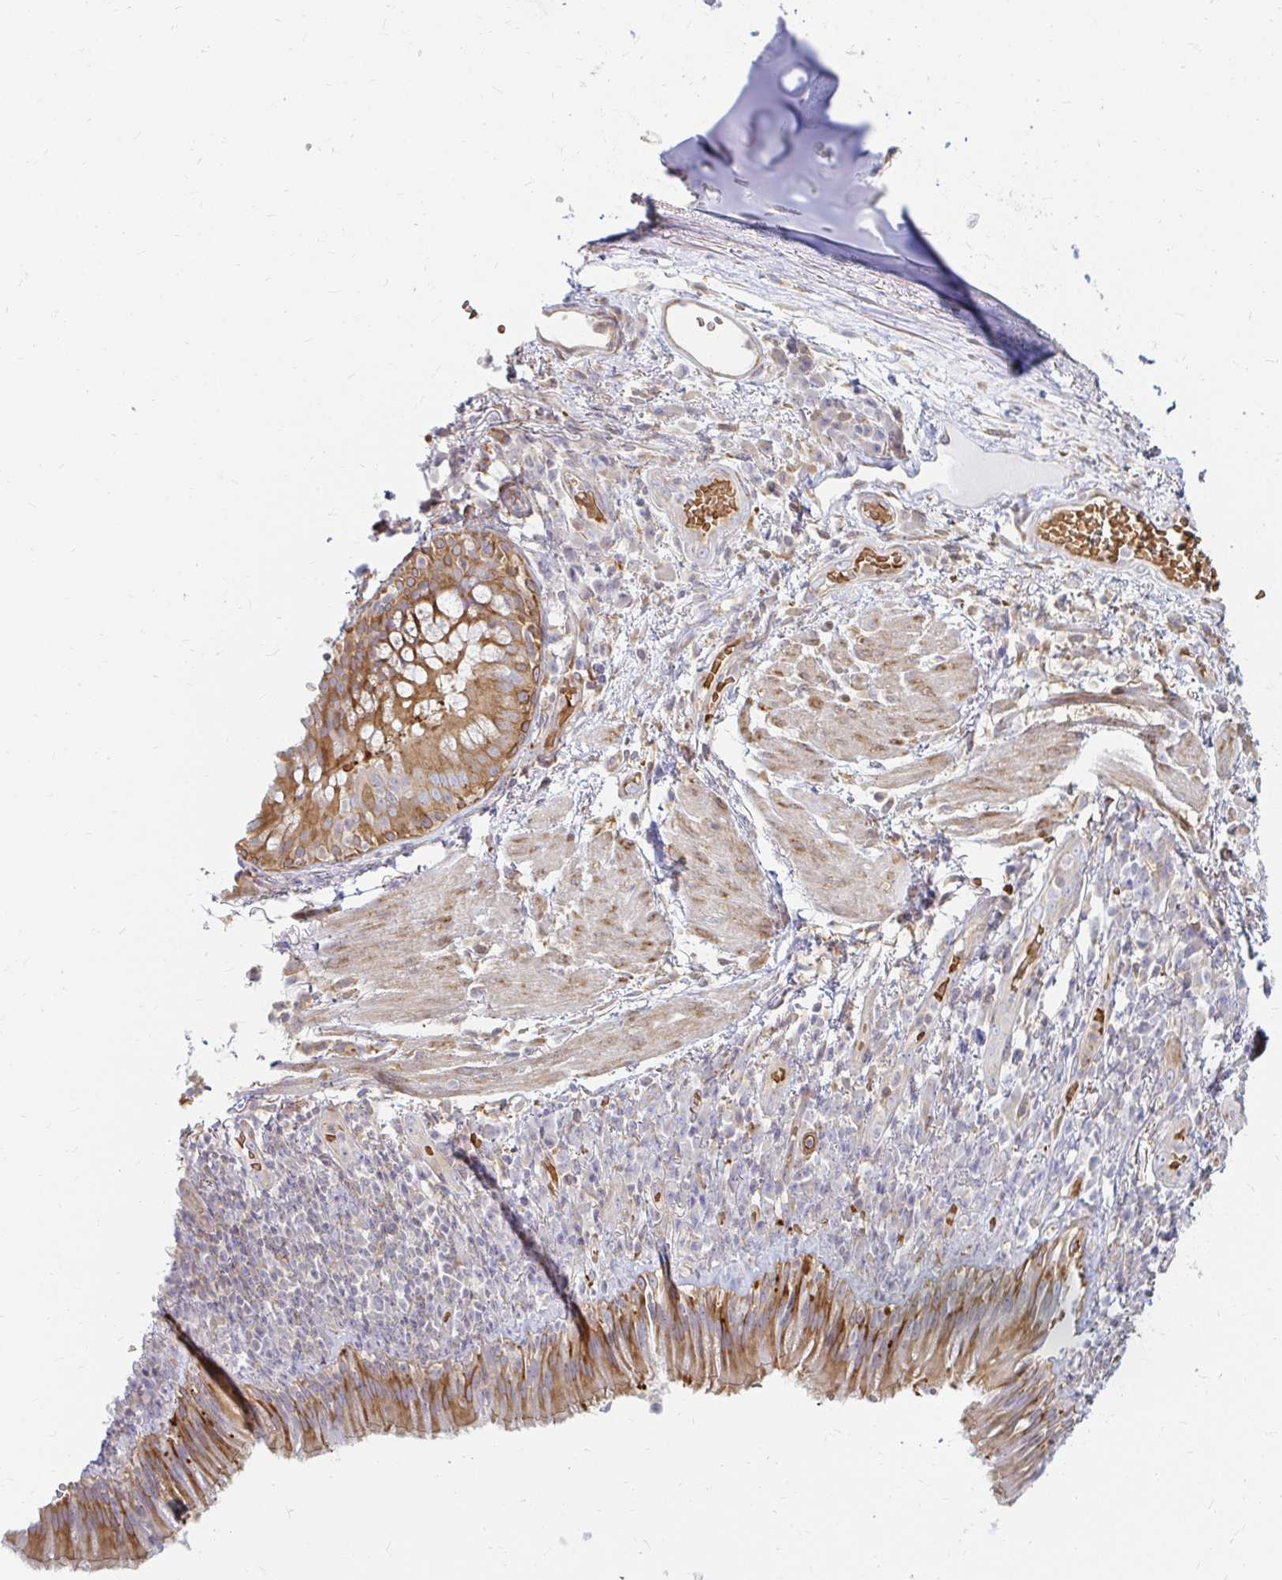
{"staining": {"intensity": "strong", "quantity": "25%-75%", "location": "cytoplasmic/membranous"}, "tissue": "bronchus", "cell_type": "Respiratory epithelial cells", "image_type": "normal", "snomed": [{"axis": "morphology", "description": "Normal tissue, NOS"}, {"axis": "topography", "description": "Cartilage tissue"}, {"axis": "topography", "description": "Bronchus"}], "caption": "Benign bronchus demonstrates strong cytoplasmic/membranous positivity in approximately 25%-75% of respiratory epithelial cells.", "gene": "CAST", "patient": {"sex": "male", "age": 56}}